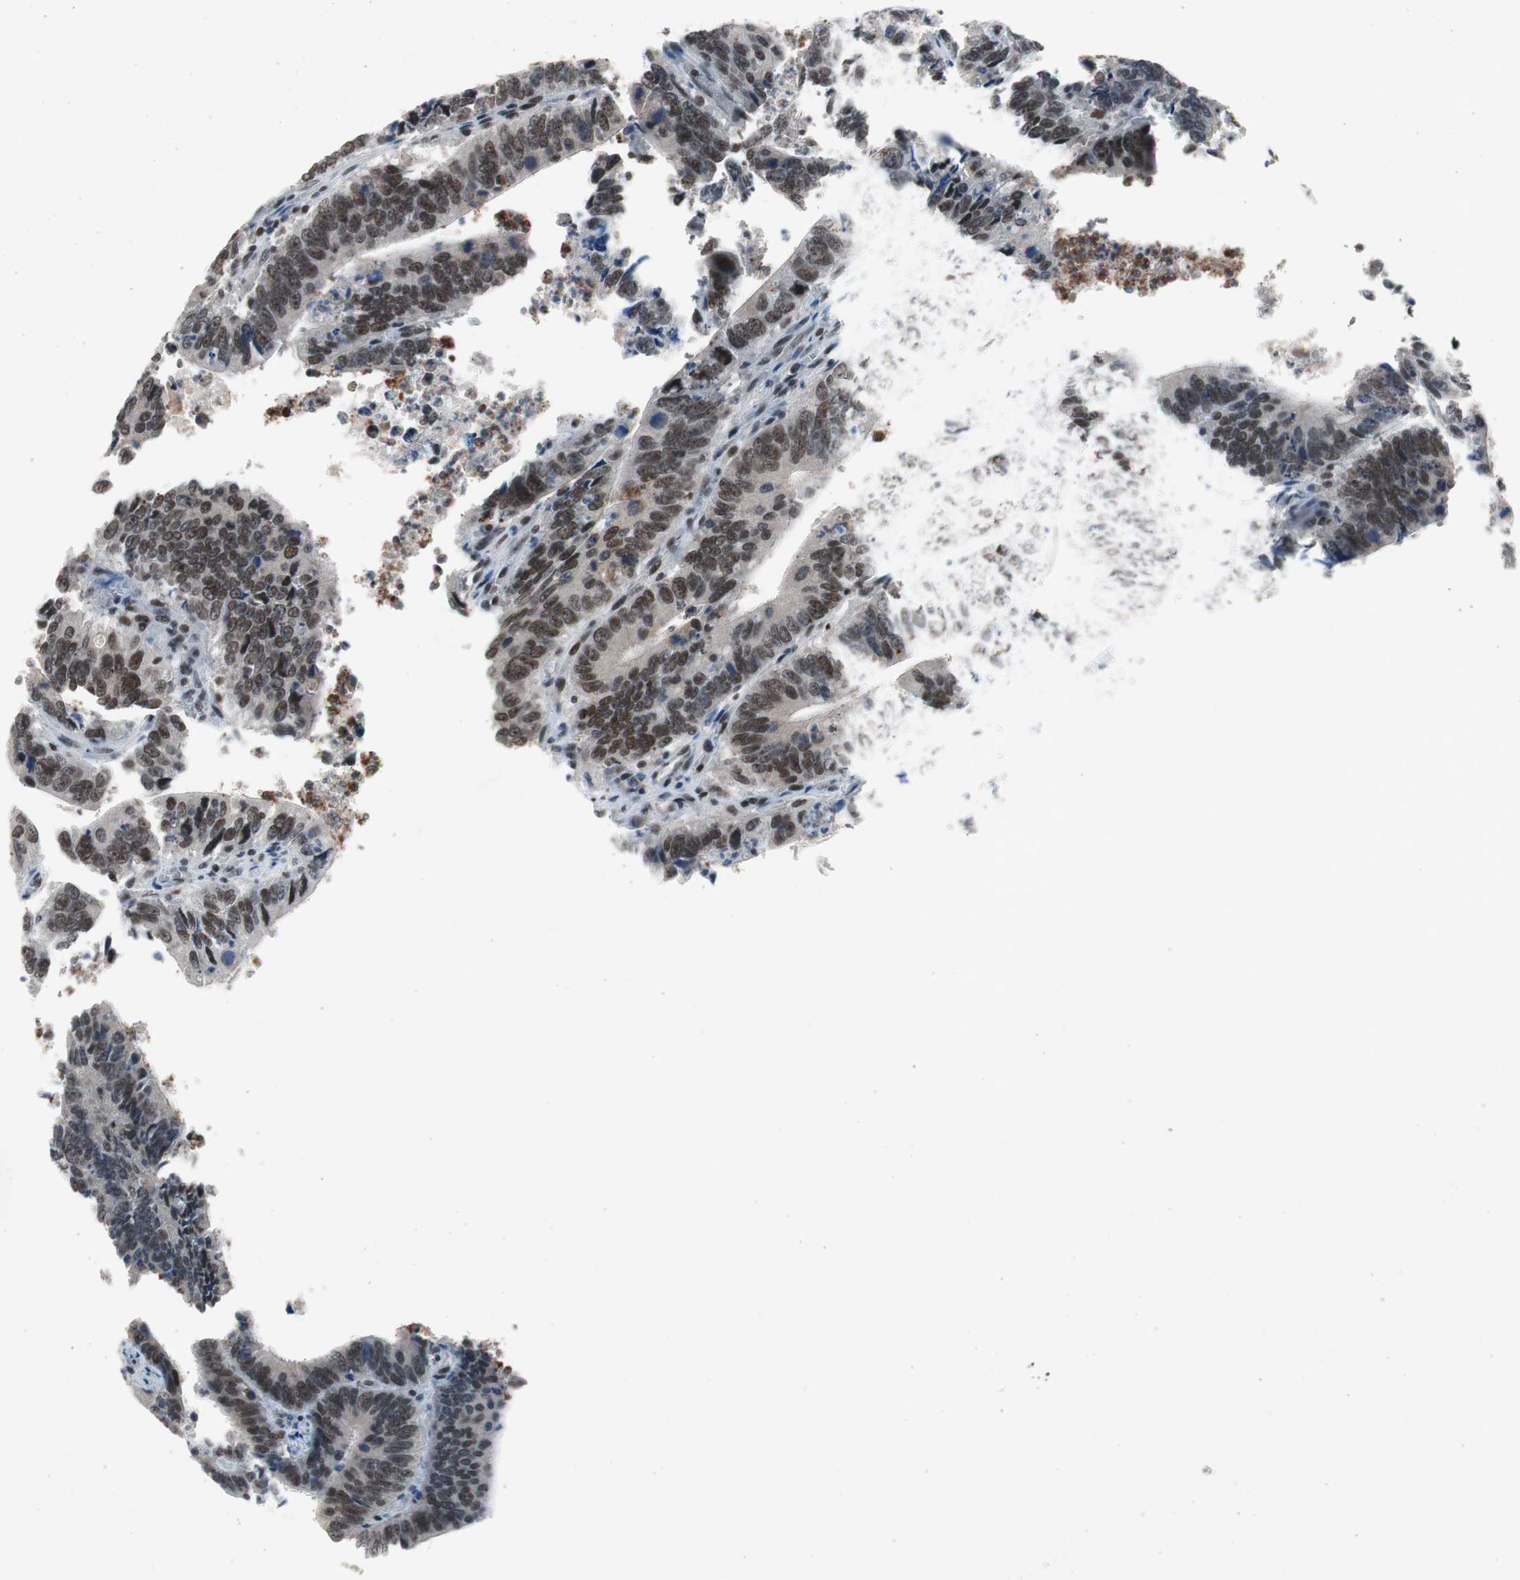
{"staining": {"intensity": "strong", "quantity": ">75%", "location": "nuclear"}, "tissue": "colorectal cancer", "cell_type": "Tumor cells", "image_type": "cancer", "snomed": [{"axis": "morphology", "description": "Adenocarcinoma, NOS"}, {"axis": "topography", "description": "Colon"}], "caption": "An image of human colorectal cancer stained for a protein exhibits strong nuclear brown staining in tumor cells. (brown staining indicates protein expression, while blue staining denotes nuclei).", "gene": "RPA1", "patient": {"sex": "male", "age": 72}}